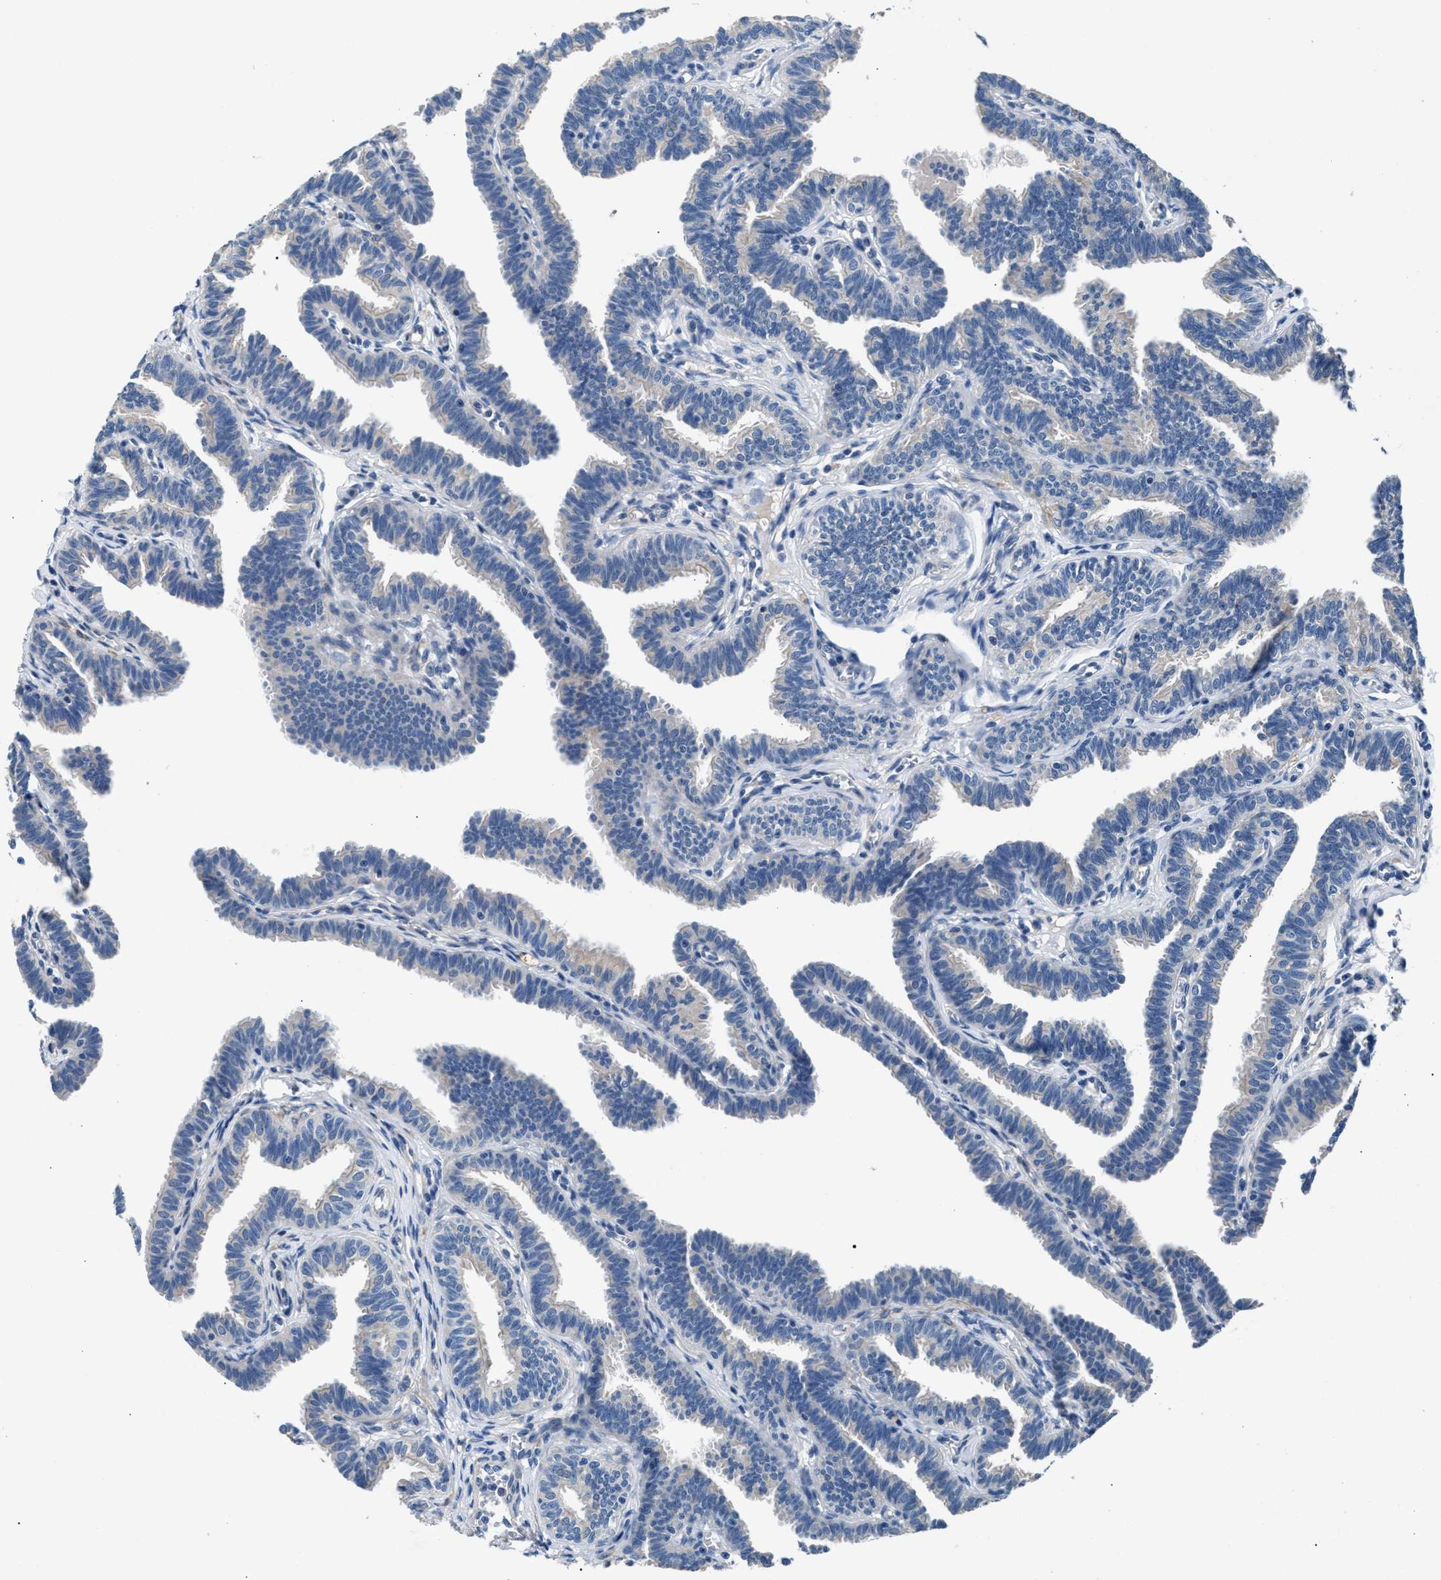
{"staining": {"intensity": "negative", "quantity": "none", "location": "none"}, "tissue": "fallopian tube", "cell_type": "Glandular cells", "image_type": "normal", "snomed": [{"axis": "morphology", "description": "Normal tissue, NOS"}, {"axis": "topography", "description": "Fallopian tube"}, {"axis": "topography", "description": "Ovary"}], "caption": "Immunohistochemistry (IHC) of normal fallopian tube displays no expression in glandular cells.", "gene": "CDRT4", "patient": {"sex": "female", "age": 23}}